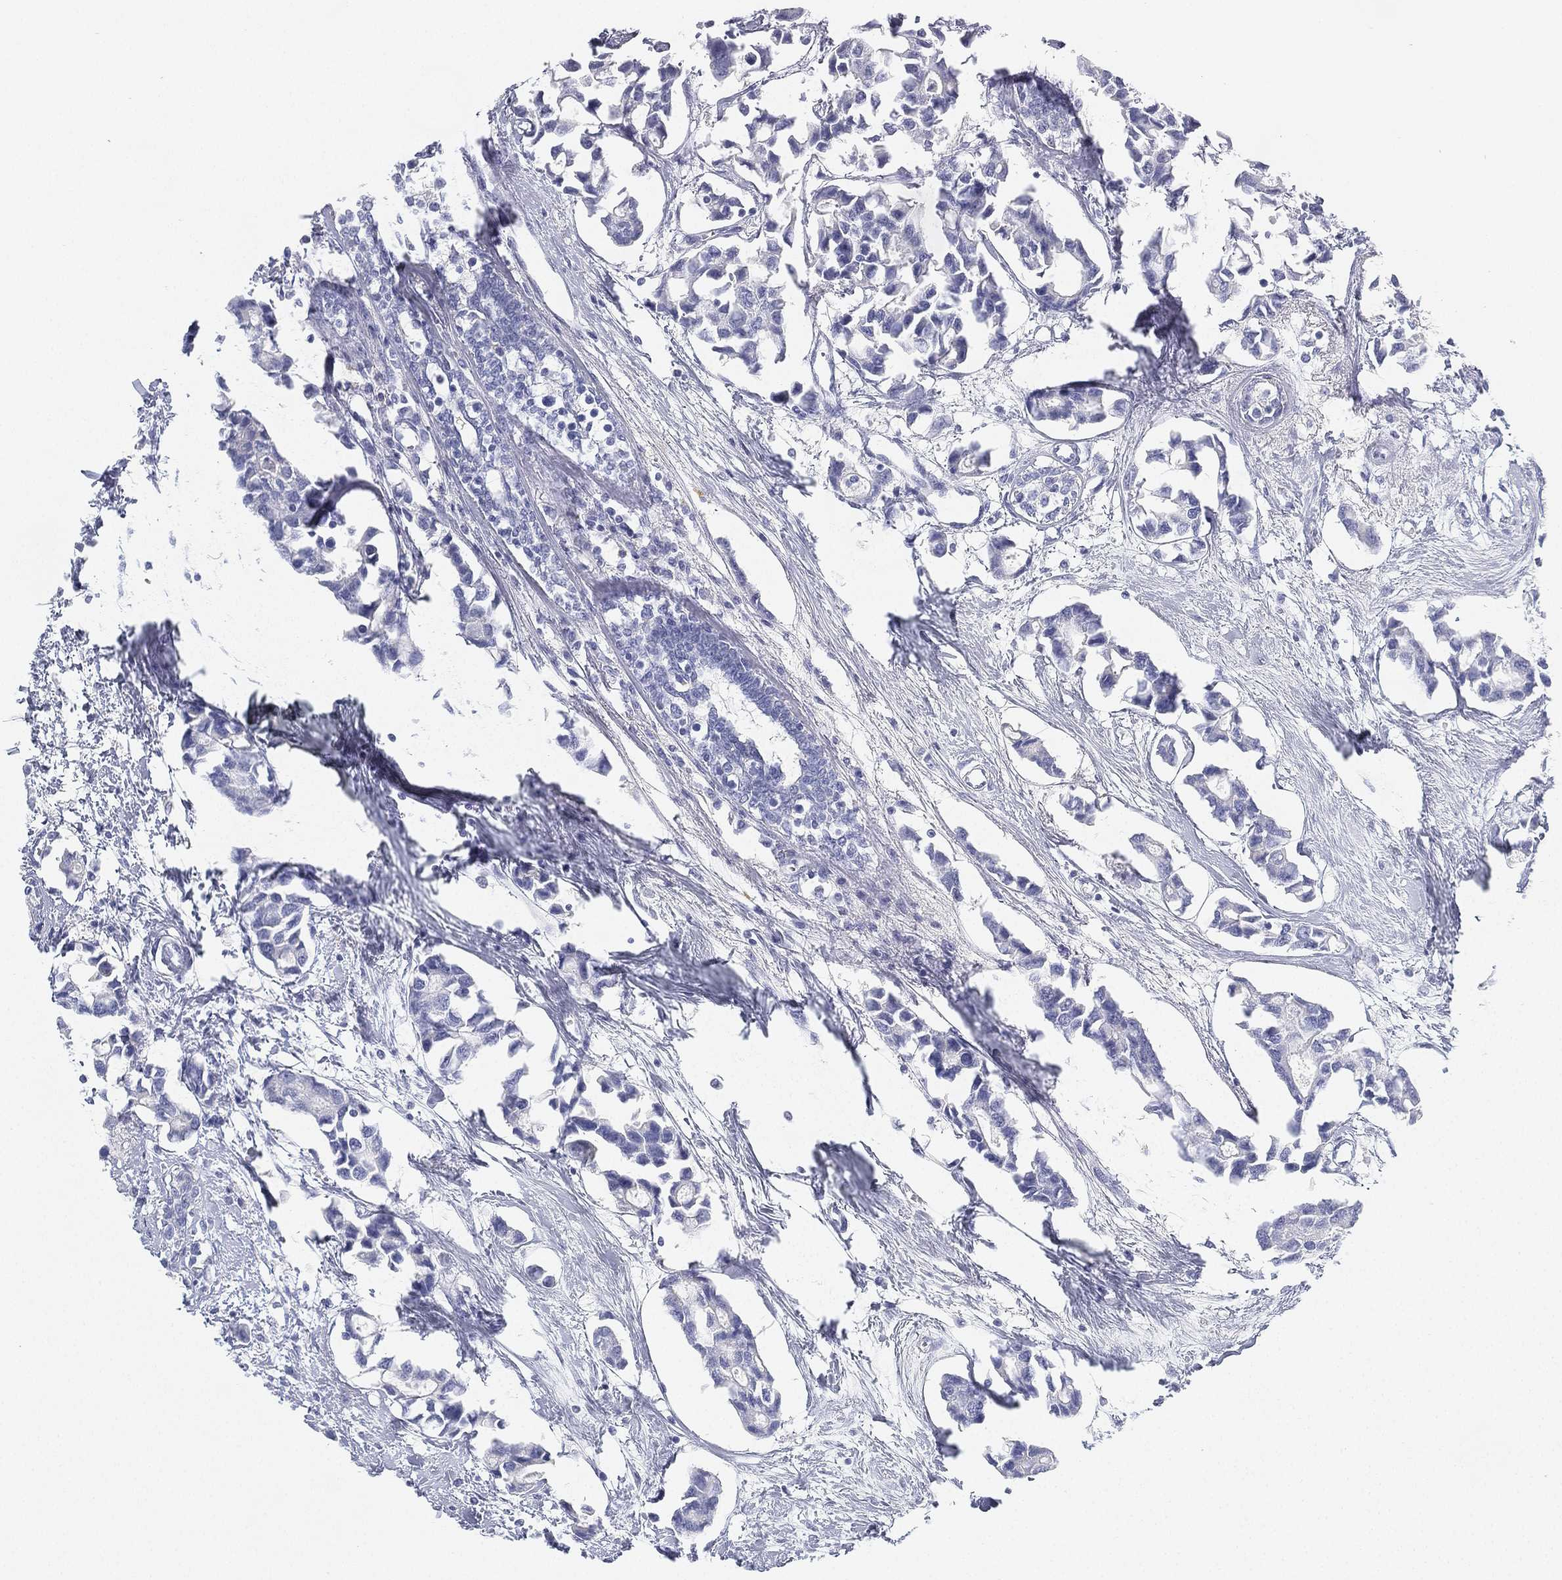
{"staining": {"intensity": "negative", "quantity": "none", "location": "none"}, "tissue": "breast cancer", "cell_type": "Tumor cells", "image_type": "cancer", "snomed": [{"axis": "morphology", "description": "Duct carcinoma"}, {"axis": "topography", "description": "Breast"}], "caption": "Tumor cells show no significant positivity in breast invasive ductal carcinoma. Nuclei are stained in blue.", "gene": "GPR61", "patient": {"sex": "female", "age": 83}}